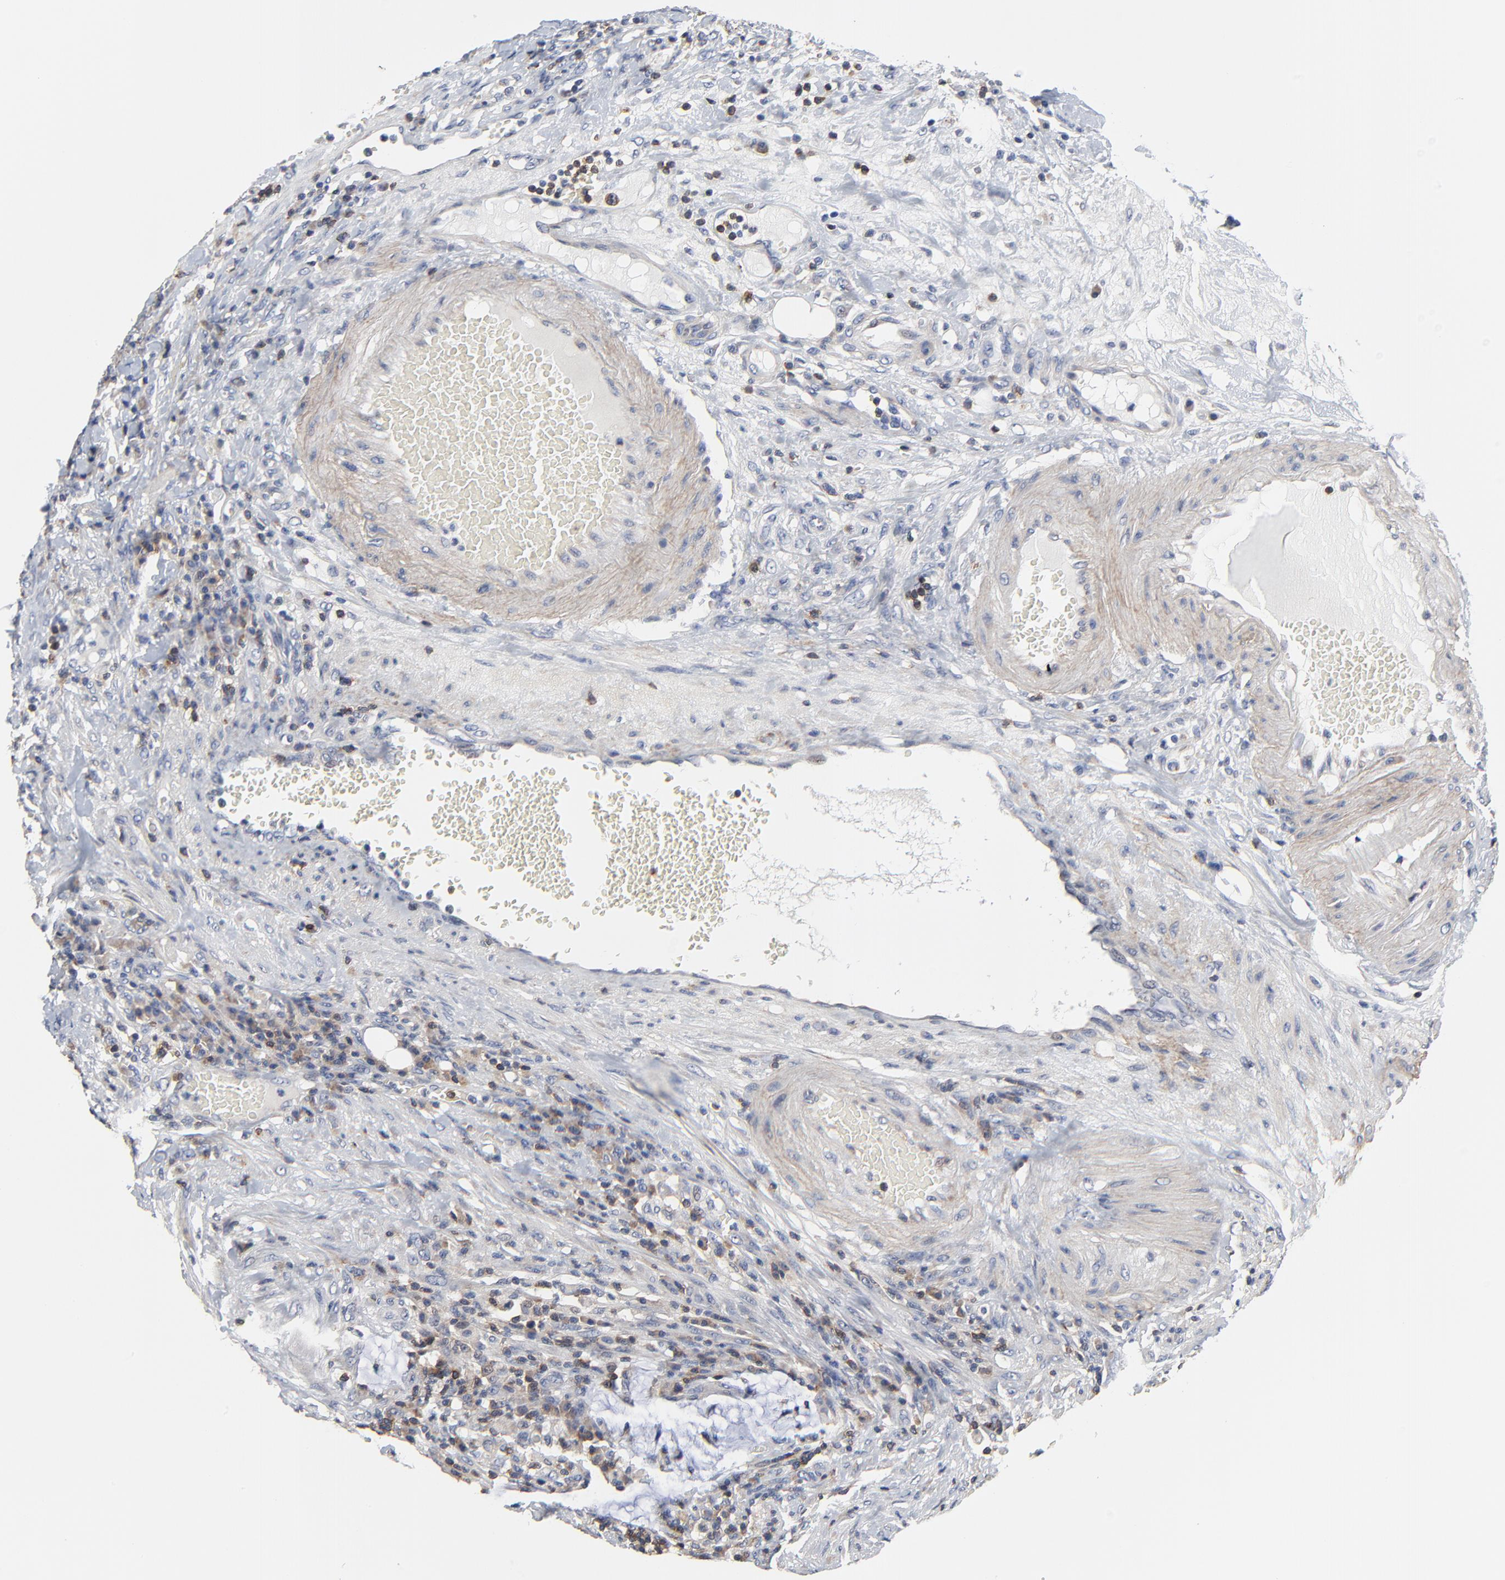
{"staining": {"intensity": "negative", "quantity": "none", "location": "none"}, "tissue": "colorectal cancer", "cell_type": "Tumor cells", "image_type": "cancer", "snomed": [{"axis": "morphology", "description": "Adenocarcinoma, NOS"}, {"axis": "topography", "description": "Colon"}], "caption": "High magnification brightfield microscopy of colorectal cancer stained with DAB (brown) and counterstained with hematoxylin (blue): tumor cells show no significant positivity.", "gene": "SKAP1", "patient": {"sex": "male", "age": 54}}